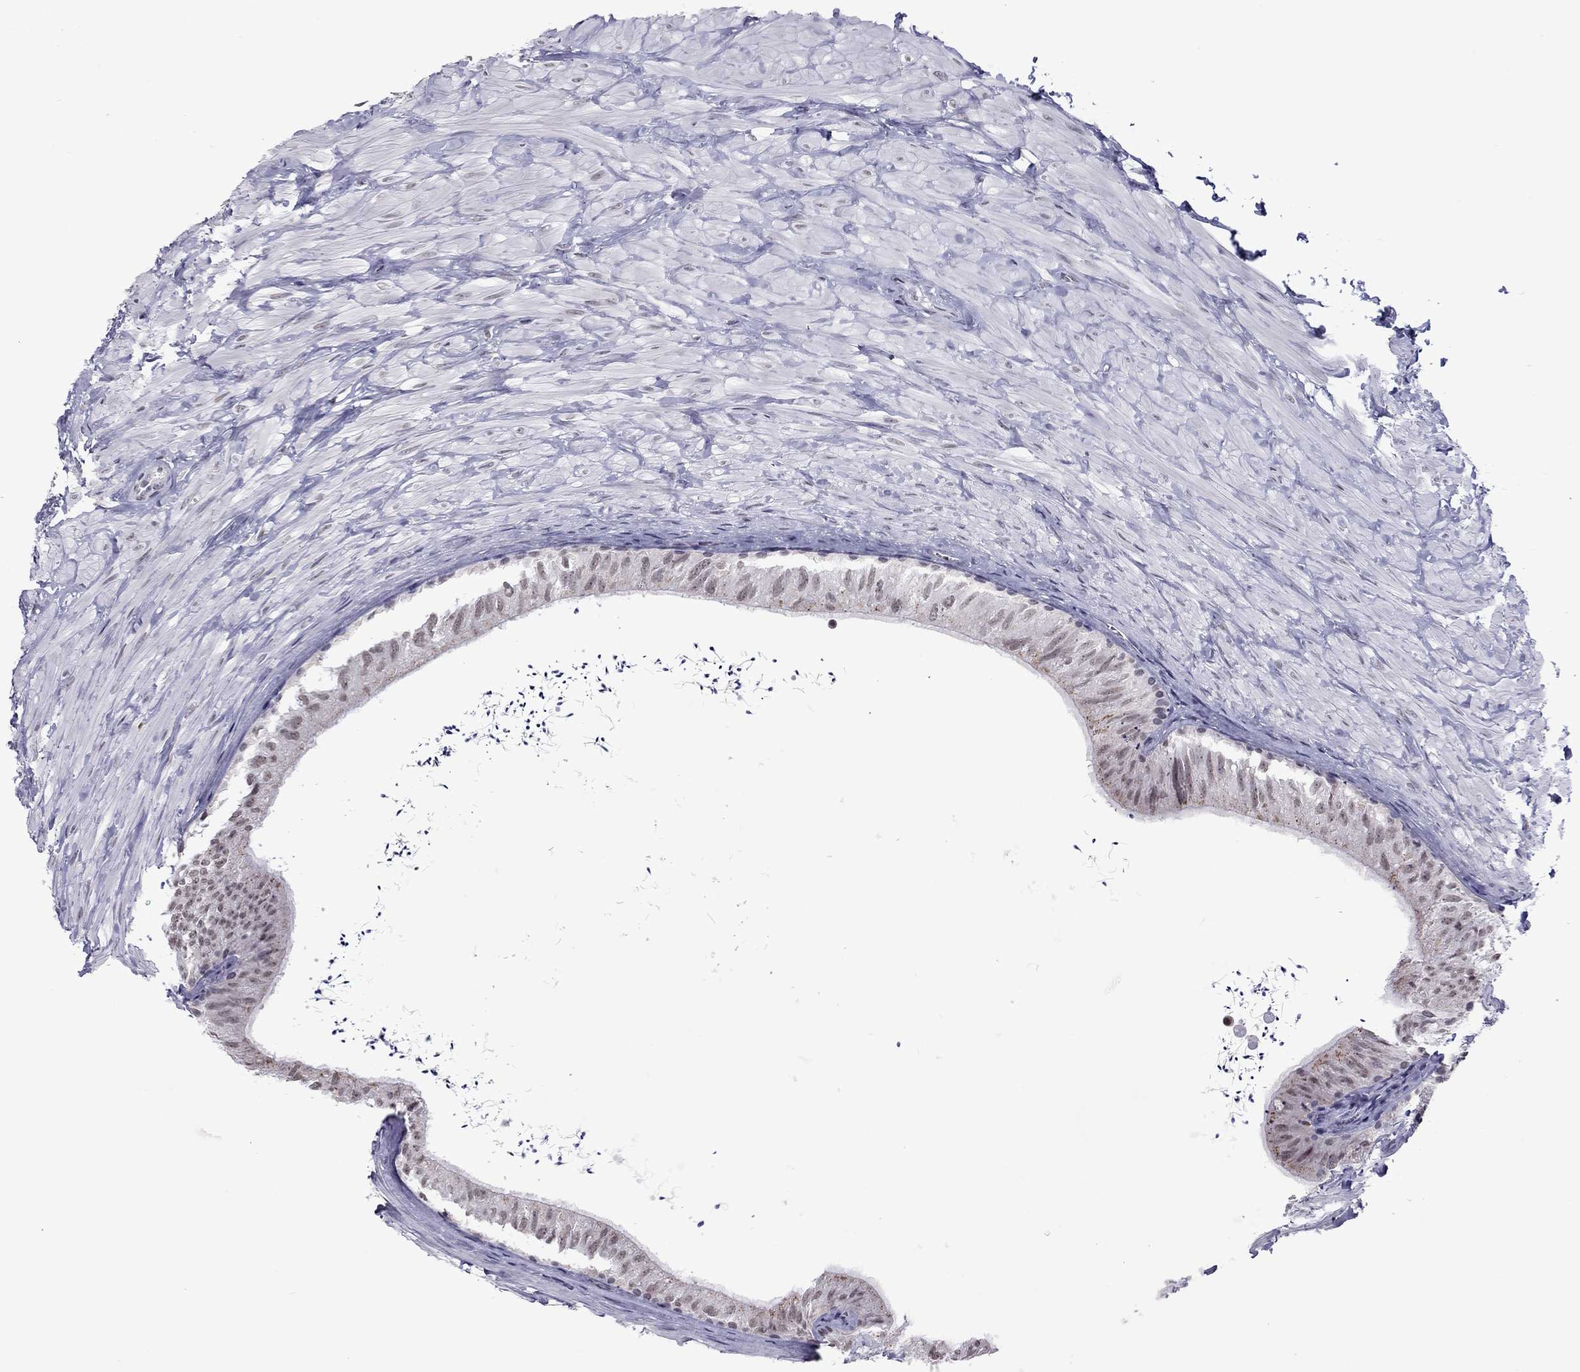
{"staining": {"intensity": "negative", "quantity": "none", "location": "none"}, "tissue": "epididymis", "cell_type": "Glandular cells", "image_type": "normal", "snomed": [{"axis": "morphology", "description": "Normal tissue, NOS"}, {"axis": "topography", "description": "Epididymis"}], "caption": "Immunohistochemistry micrograph of normal epididymis: epididymis stained with DAB (3,3'-diaminobenzidine) exhibits no significant protein positivity in glandular cells.", "gene": "PPP1R3A", "patient": {"sex": "male", "age": 32}}